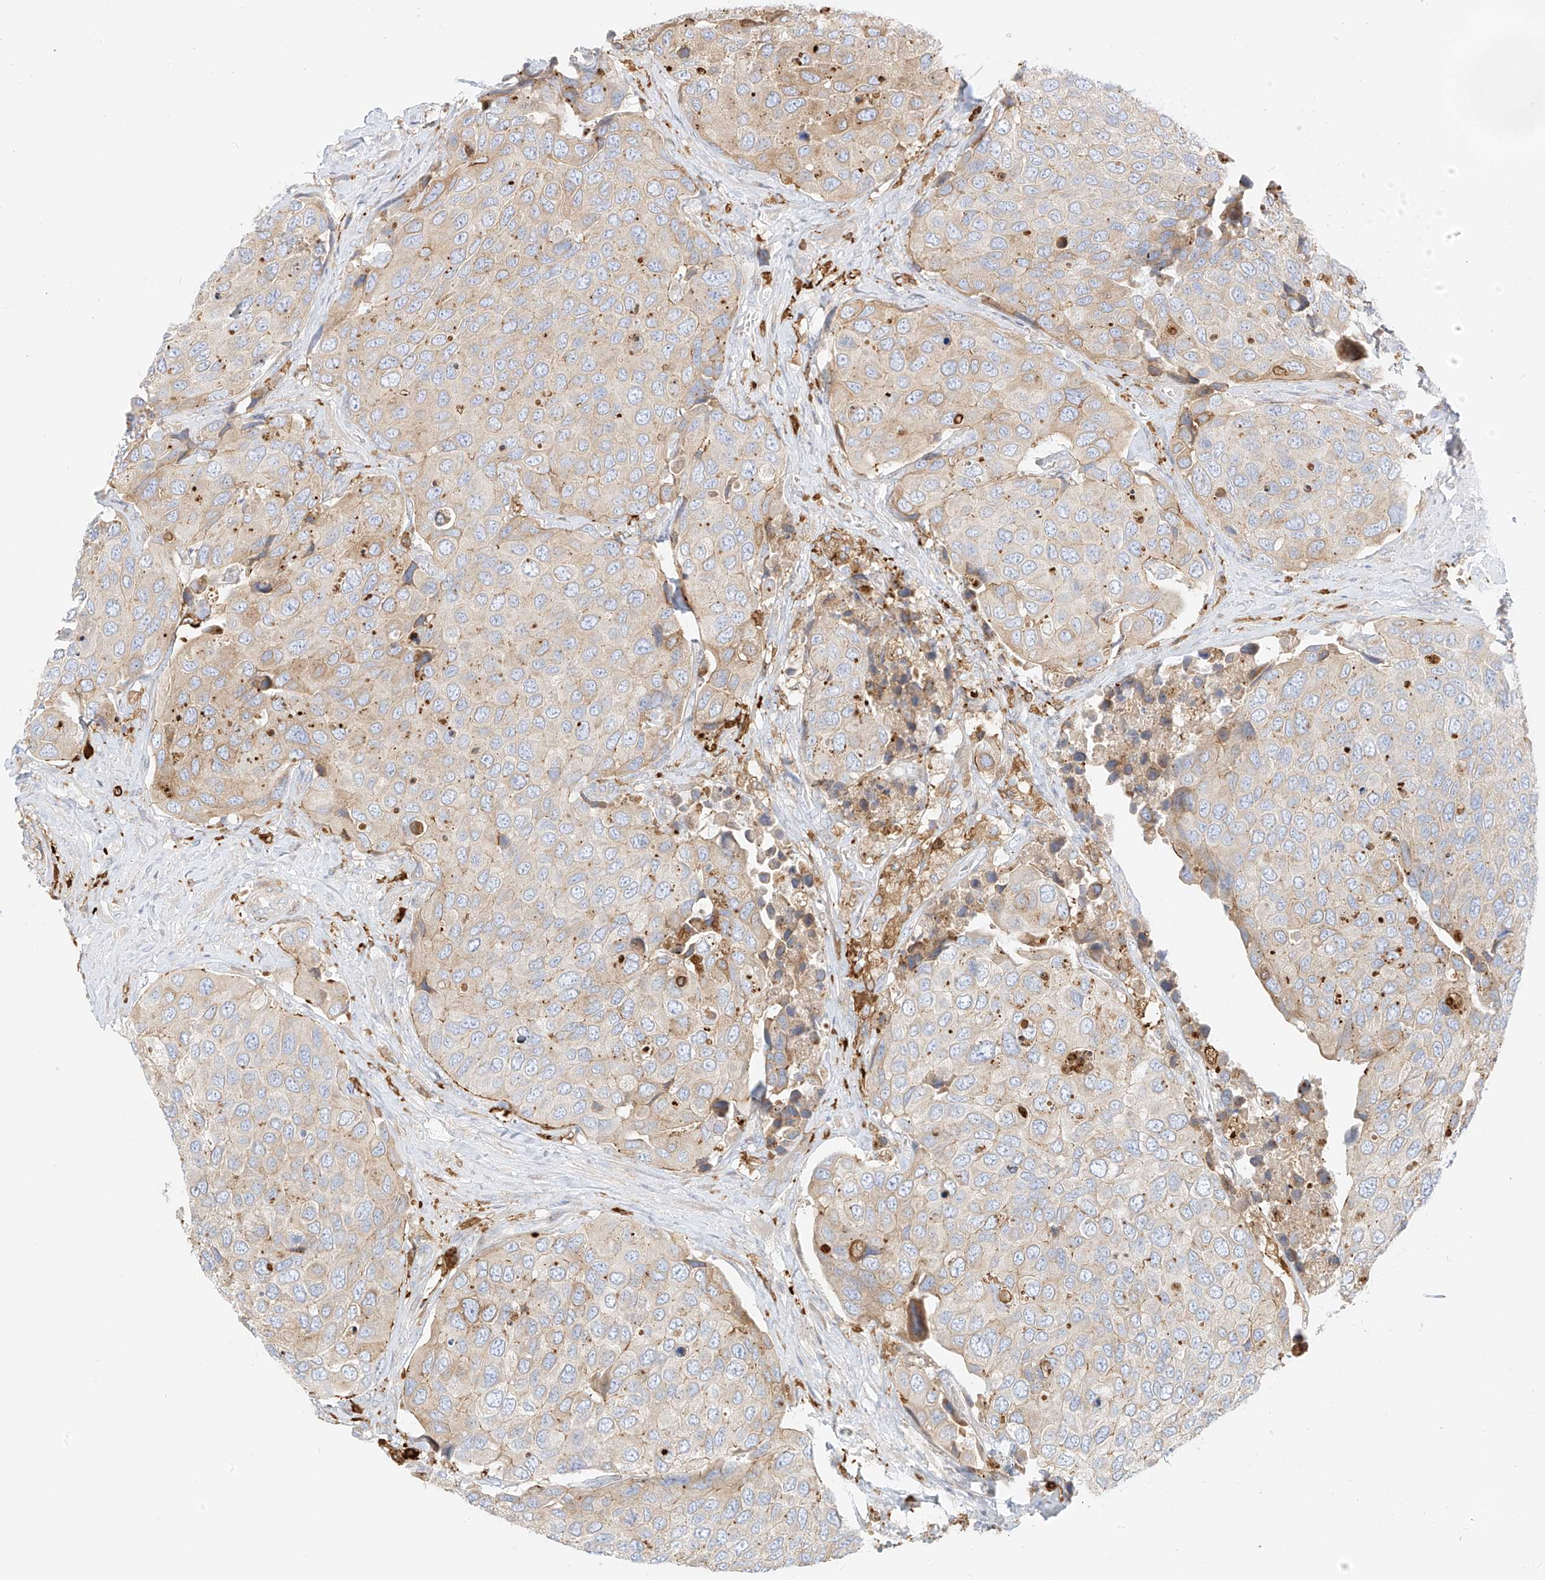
{"staining": {"intensity": "weak", "quantity": "25%-75%", "location": "cytoplasmic/membranous"}, "tissue": "urothelial cancer", "cell_type": "Tumor cells", "image_type": "cancer", "snomed": [{"axis": "morphology", "description": "Urothelial carcinoma, High grade"}, {"axis": "topography", "description": "Urinary bladder"}], "caption": "An image showing weak cytoplasmic/membranous expression in approximately 25%-75% of tumor cells in urothelial cancer, as visualized by brown immunohistochemical staining.", "gene": "PCYOX1", "patient": {"sex": "male", "age": 74}}